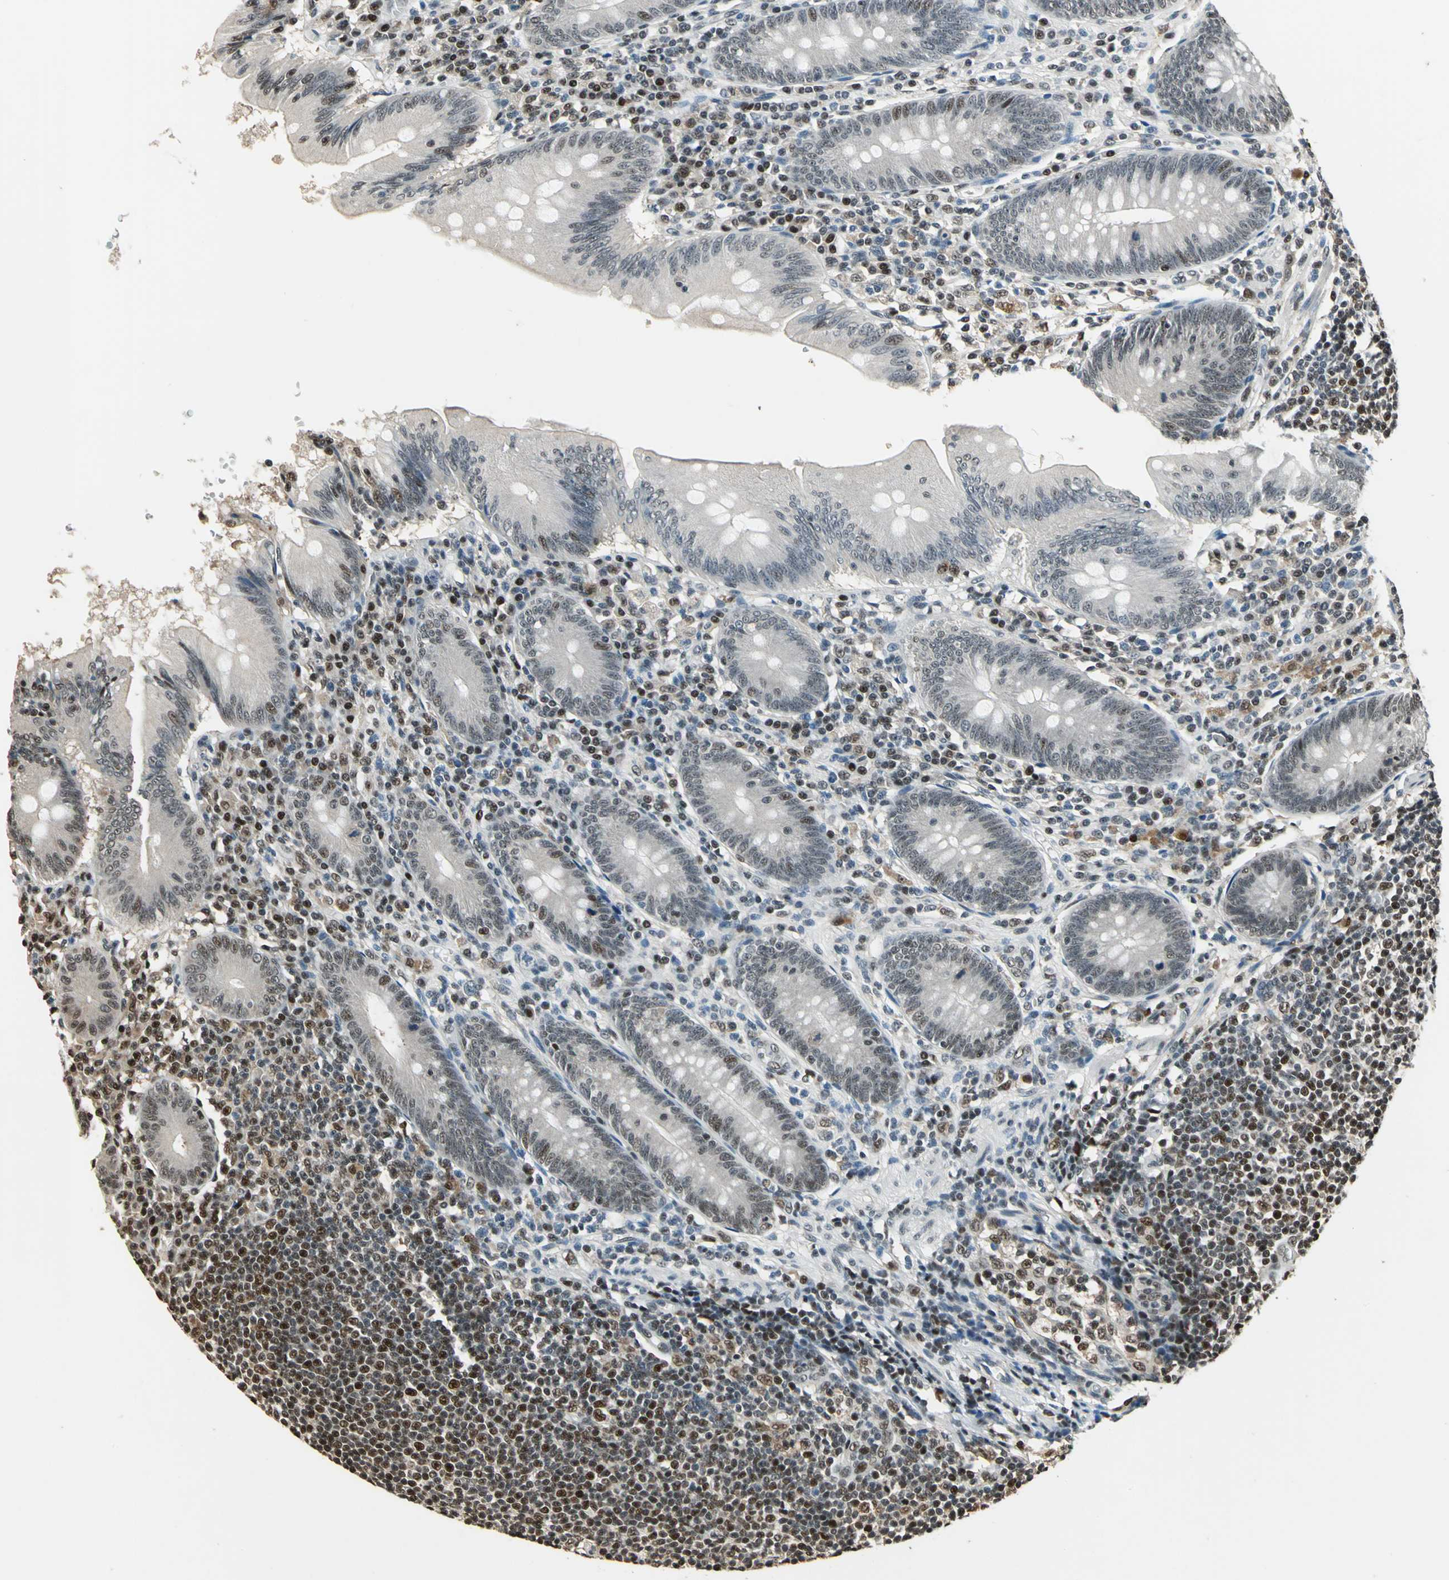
{"staining": {"intensity": "weak", "quantity": ">75%", "location": "cytoplasmic/membranous,nuclear"}, "tissue": "appendix", "cell_type": "Glandular cells", "image_type": "normal", "snomed": [{"axis": "morphology", "description": "Normal tissue, NOS"}, {"axis": "morphology", "description": "Inflammation, NOS"}, {"axis": "topography", "description": "Appendix"}], "caption": "Weak cytoplasmic/membranous,nuclear expression is present in about >75% of glandular cells in benign appendix. (DAB (3,3'-diaminobenzidine) IHC with brightfield microscopy, high magnification).", "gene": "MIS18BP1", "patient": {"sex": "male", "age": 46}}